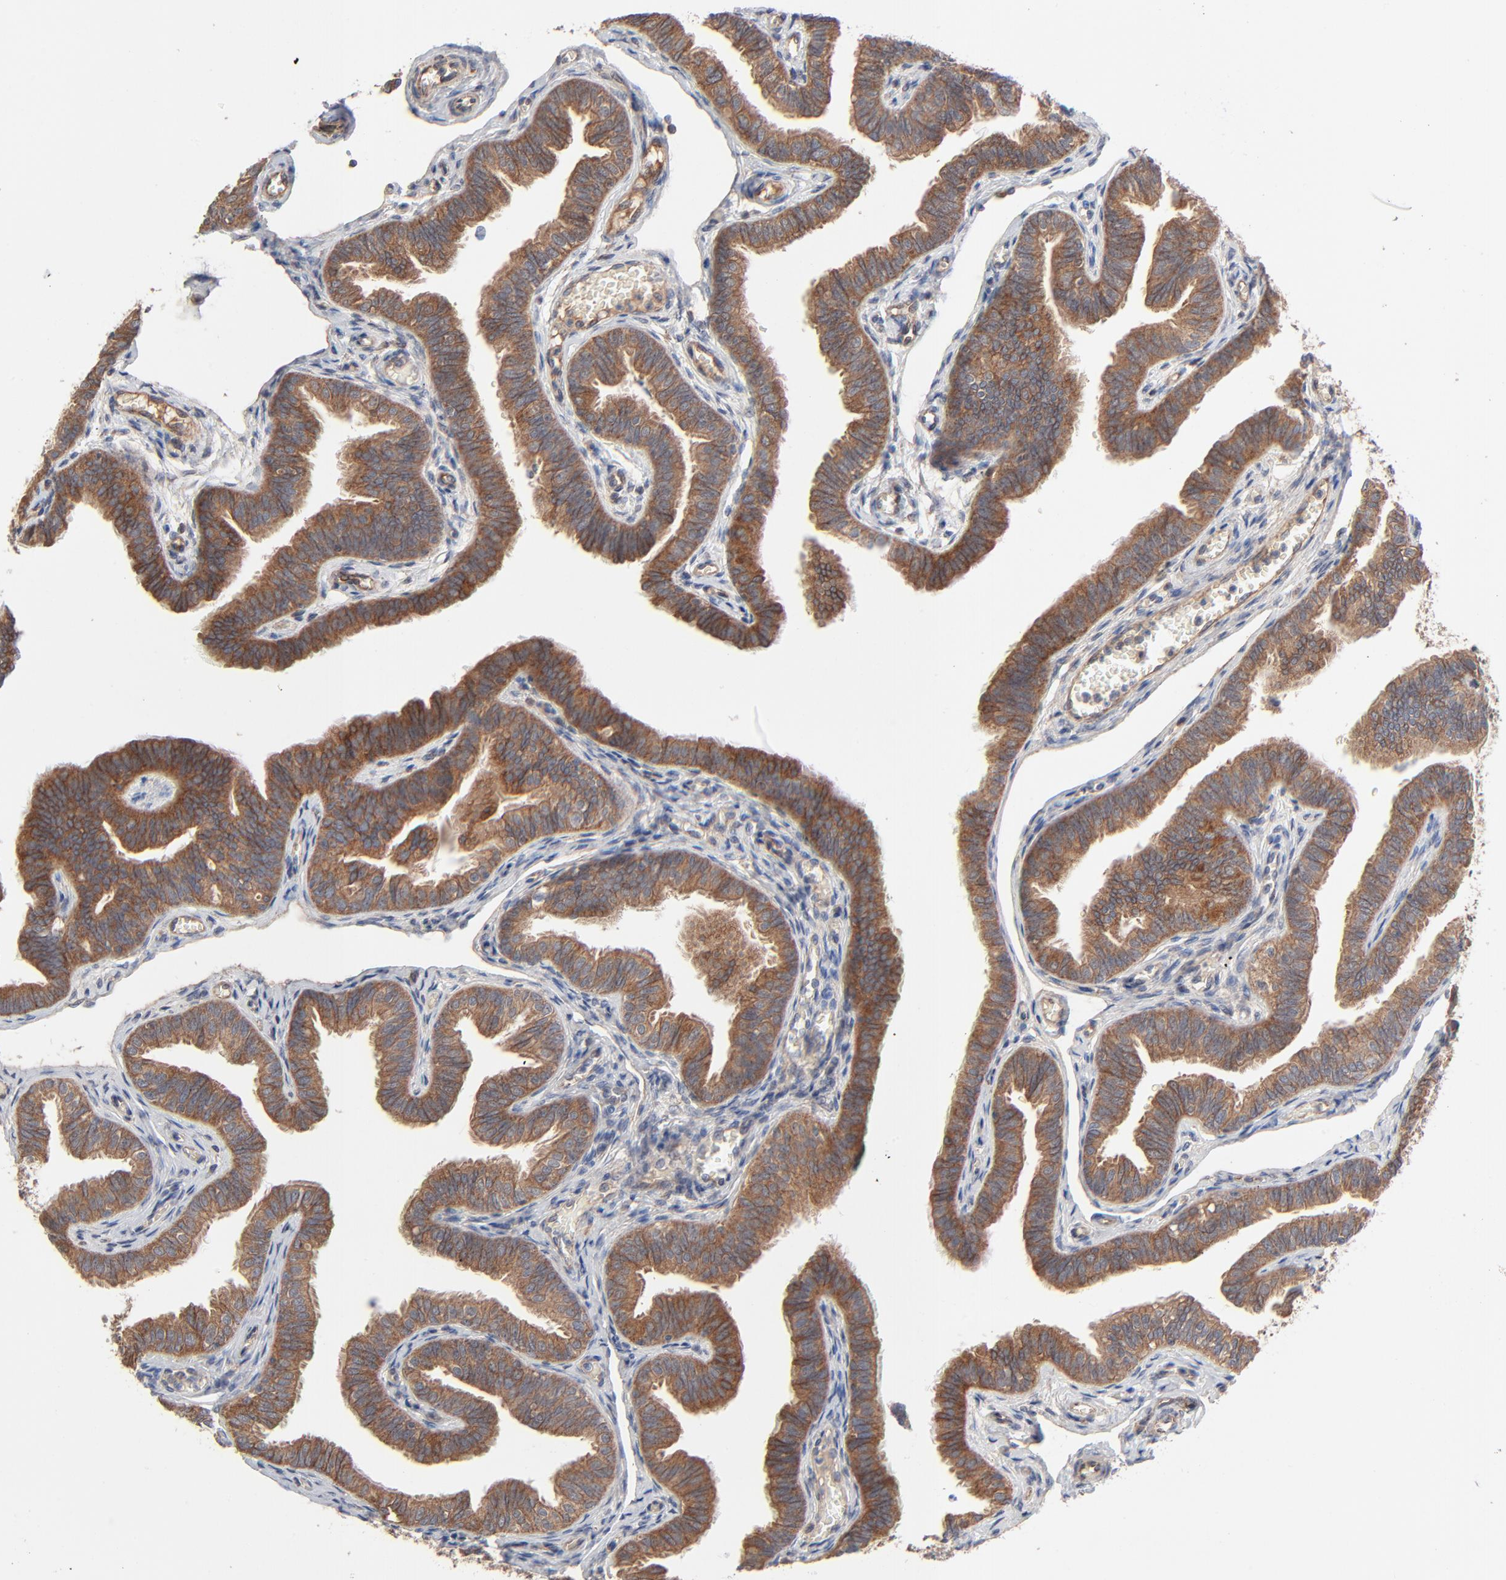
{"staining": {"intensity": "strong", "quantity": ">75%", "location": "cytoplasmic/membranous"}, "tissue": "fallopian tube", "cell_type": "Glandular cells", "image_type": "normal", "snomed": [{"axis": "morphology", "description": "Normal tissue, NOS"}, {"axis": "morphology", "description": "Dermoid, NOS"}, {"axis": "topography", "description": "Fallopian tube"}], "caption": "Immunohistochemistry image of benign fallopian tube: fallopian tube stained using immunohistochemistry (IHC) exhibits high levels of strong protein expression localized specifically in the cytoplasmic/membranous of glandular cells, appearing as a cytoplasmic/membranous brown color.", "gene": "ABLIM3", "patient": {"sex": "female", "age": 33}}